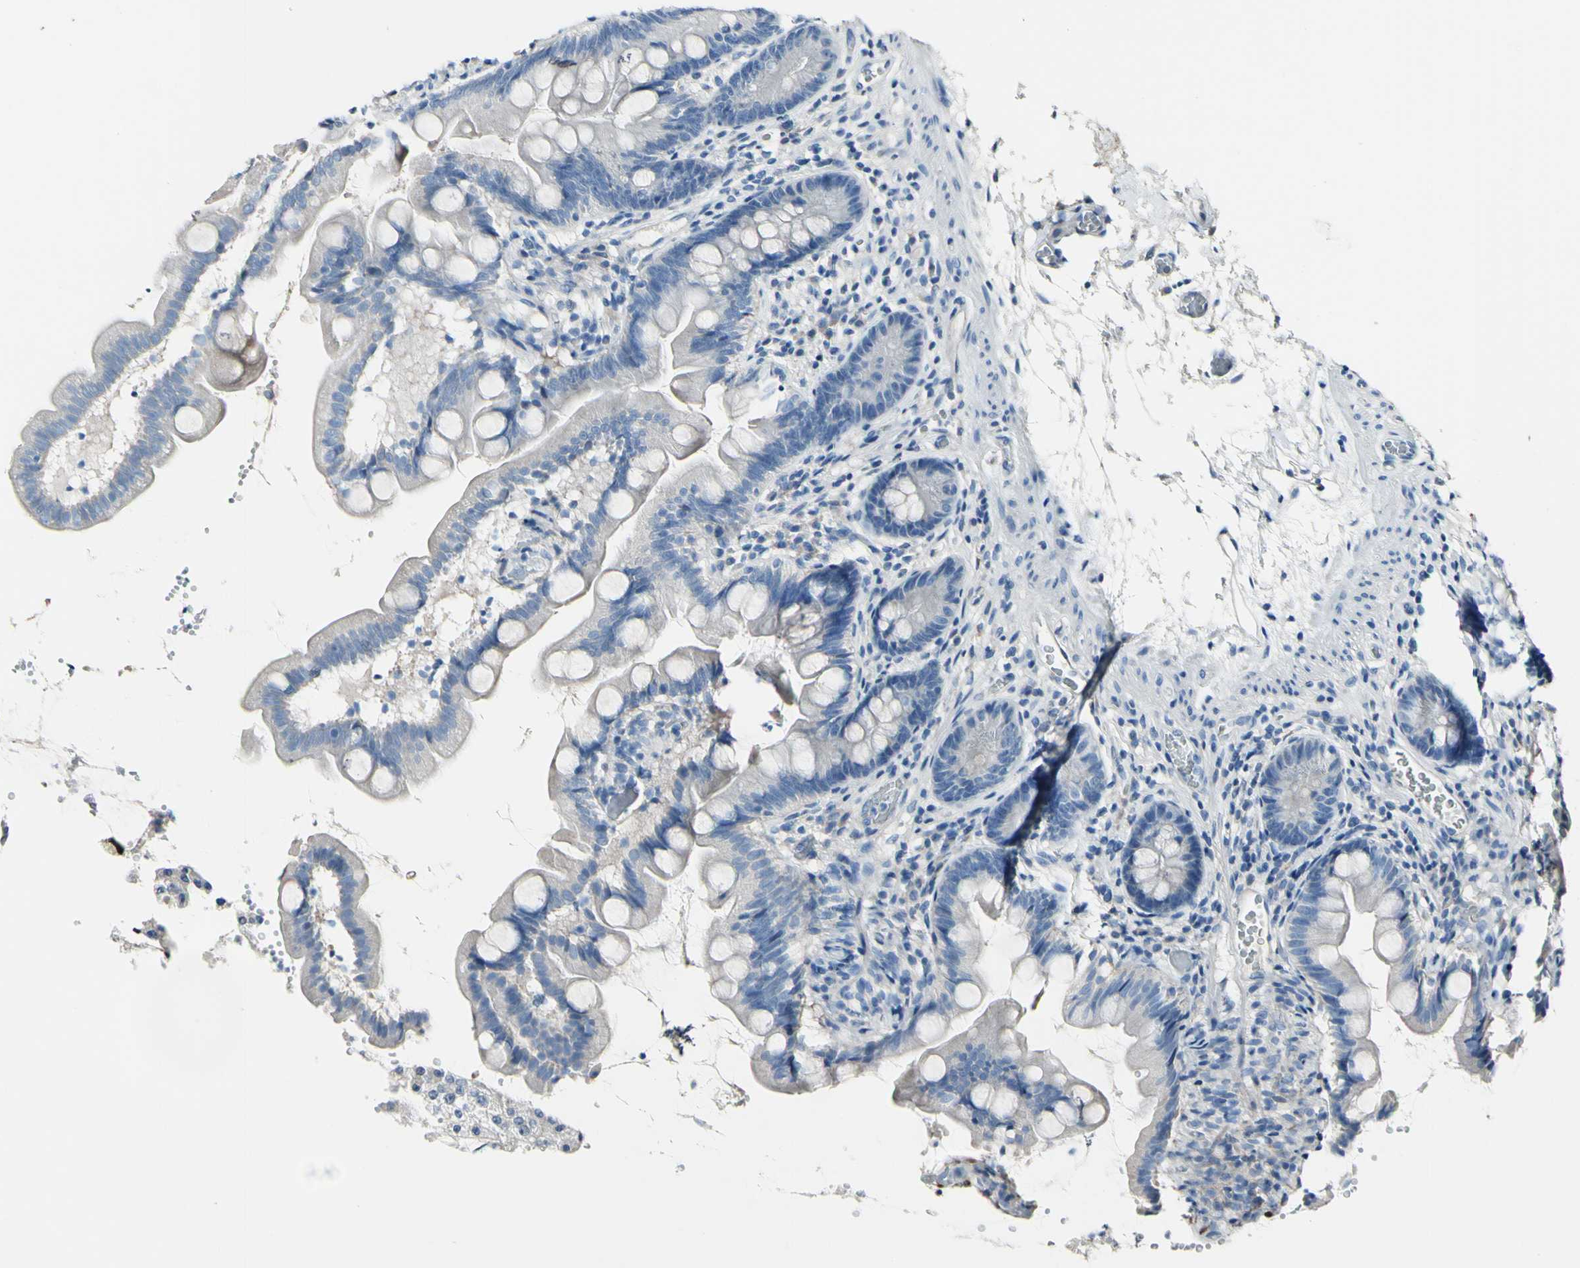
{"staining": {"intensity": "negative", "quantity": "none", "location": "none"}, "tissue": "small intestine", "cell_type": "Glandular cells", "image_type": "normal", "snomed": [{"axis": "morphology", "description": "Normal tissue, NOS"}, {"axis": "topography", "description": "Small intestine"}], "caption": "The histopathology image reveals no significant staining in glandular cells of small intestine. (DAB IHC visualized using brightfield microscopy, high magnification).", "gene": "COL6A3", "patient": {"sex": "female", "age": 56}}